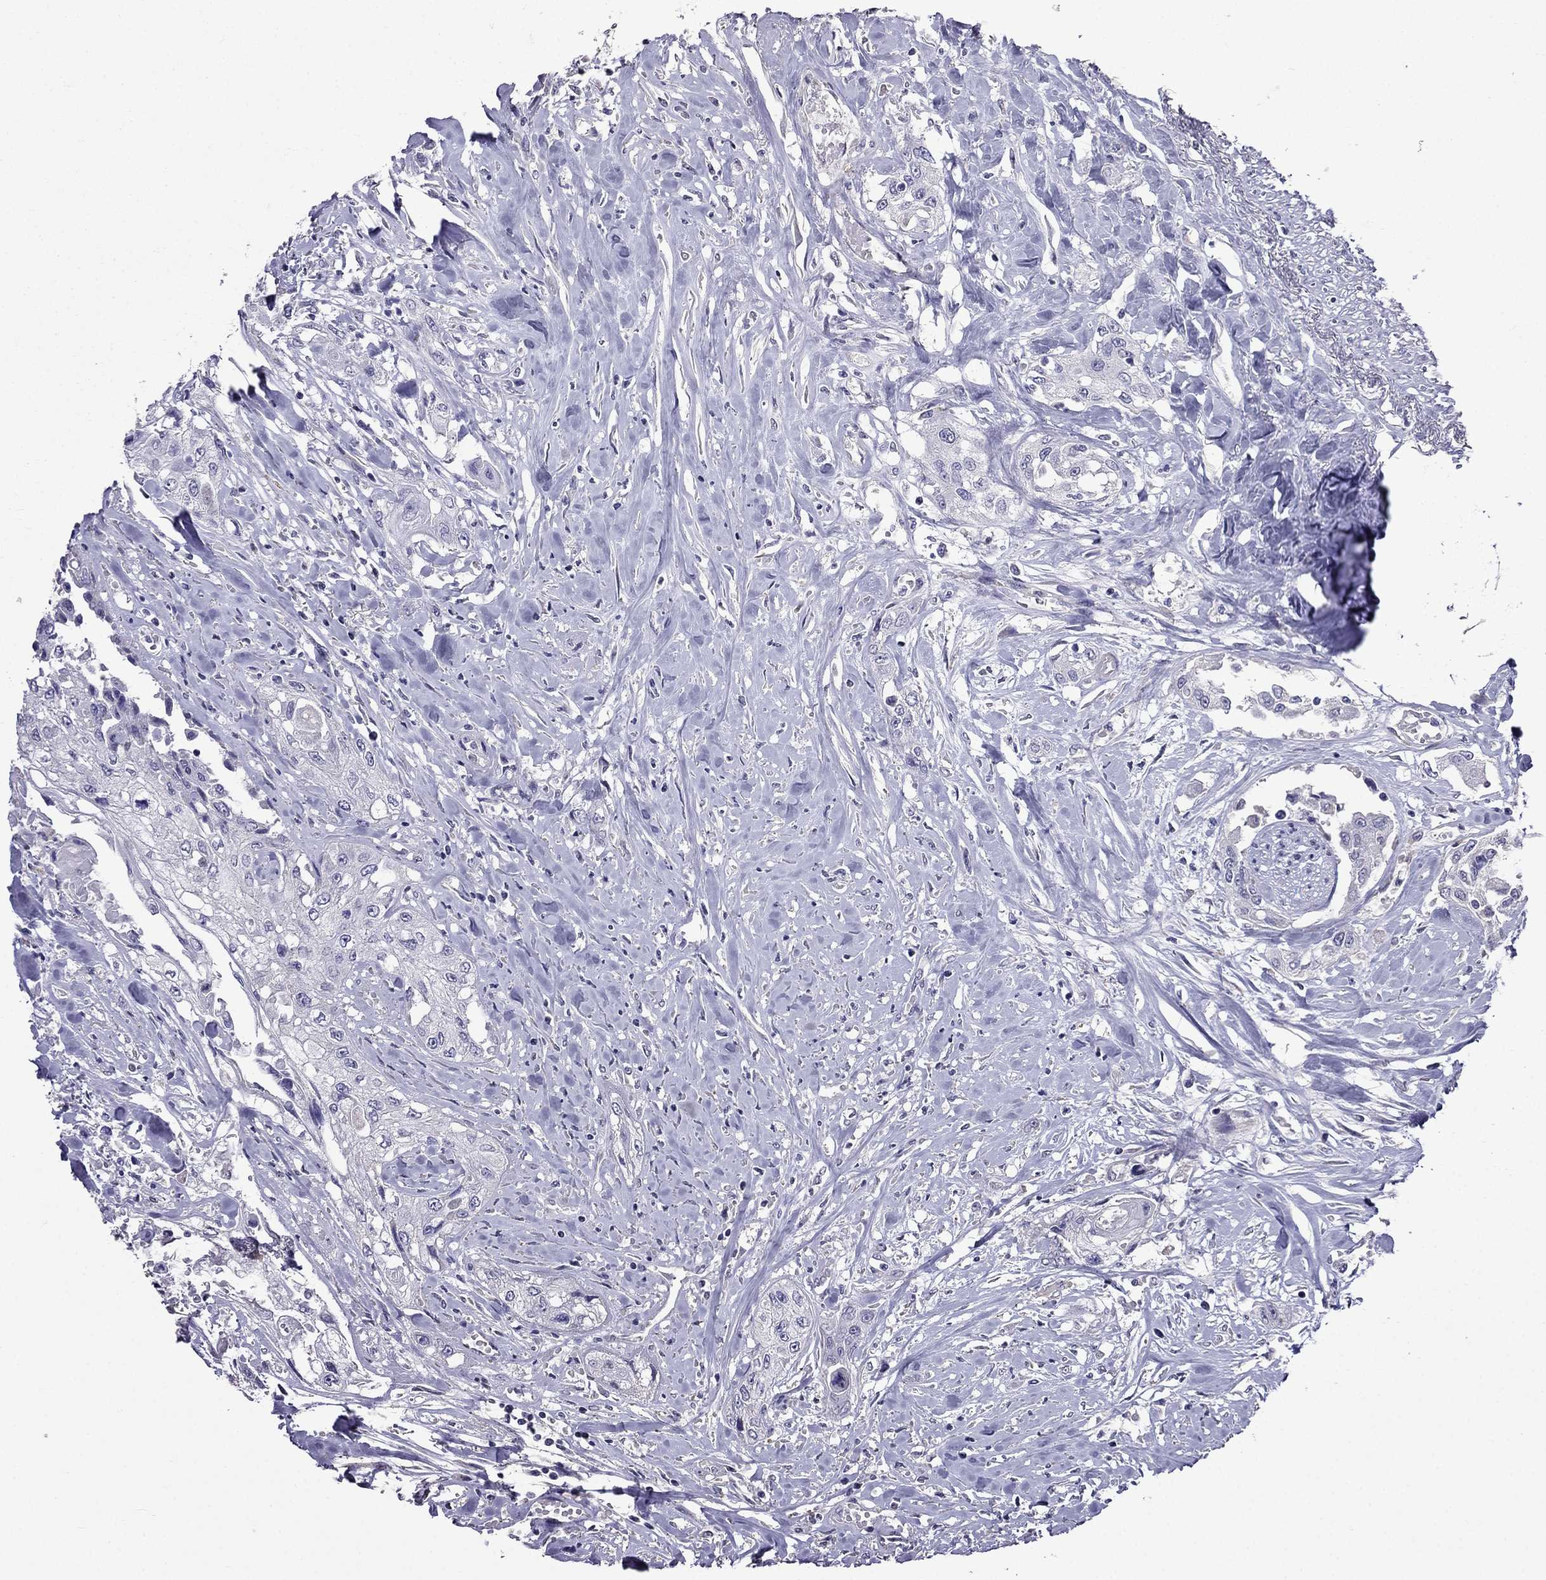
{"staining": {"intensity": "negative", "quantity": "none", "location": "none"}, "tissue": "head and neck cancer", "cell_type": "Tumor cells", "image_type": "cancer", "snomed": [{"axis": "morphology", "description": "Normal tissue, NOS"}, {"axis": "morphology", "description": "Squamous cell carcinoma, NOS"}, {"axis": "topography", "description": "Oral tissue"}, {"axis": "topography", "description": "Peripheral nerve tissue"}, {"axis": "topography", "description": "Head-Neck"}], "caption": "Human squamous cell carcinoma (head and neck) stained for a protein using IHC shows no staining in tumor cells.", "gene": "AK5", "patient": {"sex": "female", "age": 59}}